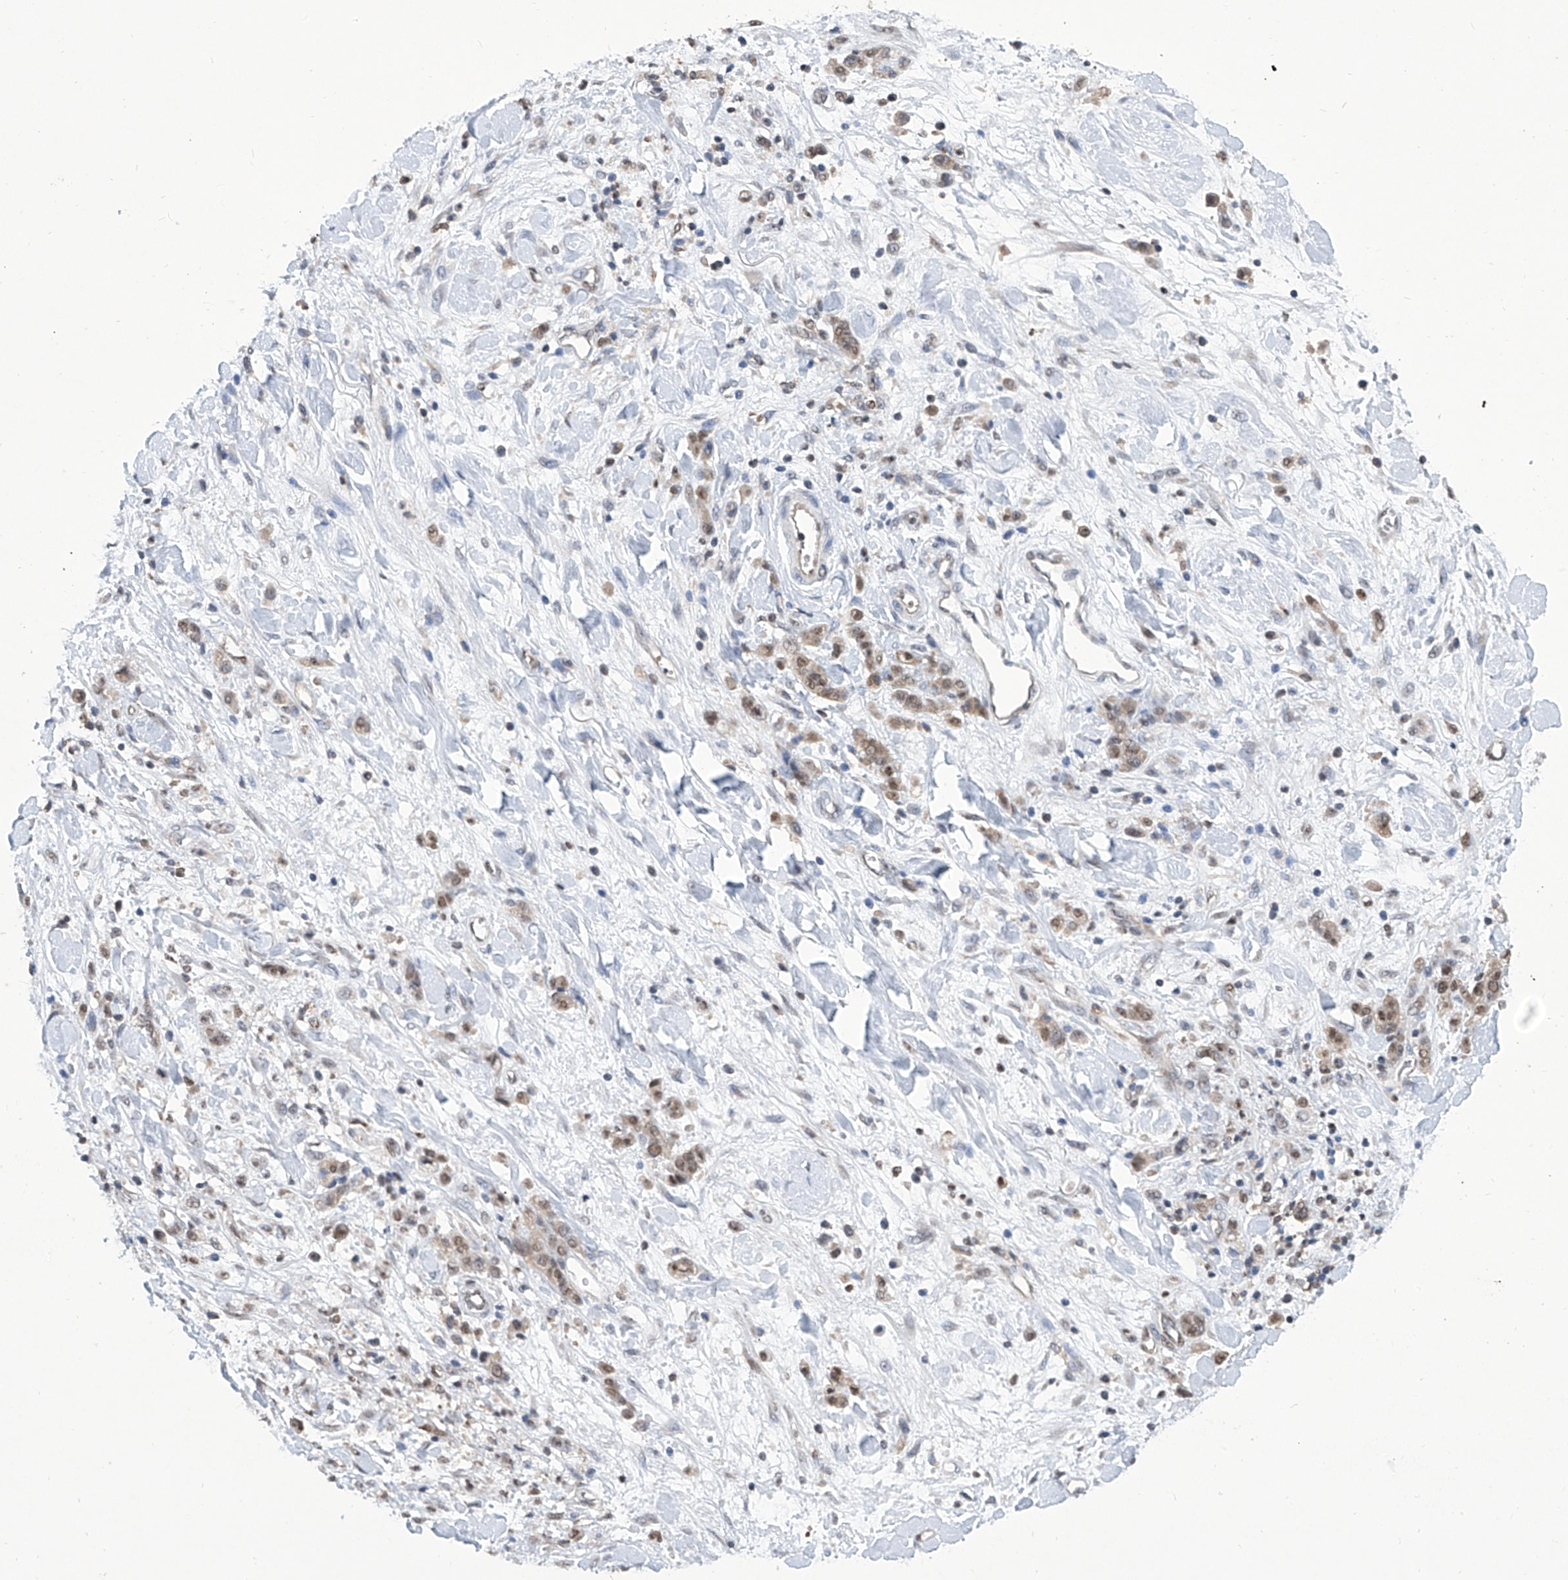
{"staining": {"intensity": "weak", "quantity": ">75%", "location": "cytoplasmic/membranous,nuclear"}, "tissue": "stomach cancer", "cell_type": "Tumor cells", "image_type": "cancer", "snomed": [{"axis": "morphology", "description": "Normal tissue, NOS"}, {"axis": "morphology", "description": "Adenocarcinoma, NOS"}, {"axis": "topography", "description": "Stomach"}], "caption": "A histopathology image showing weak cytoplasmic/membranous and nuclear expression in about >75% of tumor cells in adenocarcinoma (stomach), as visualized by brown immunohistochemical staining.", "gene": "SREBF2", "patient": {"sex": "male", "age": 82}}